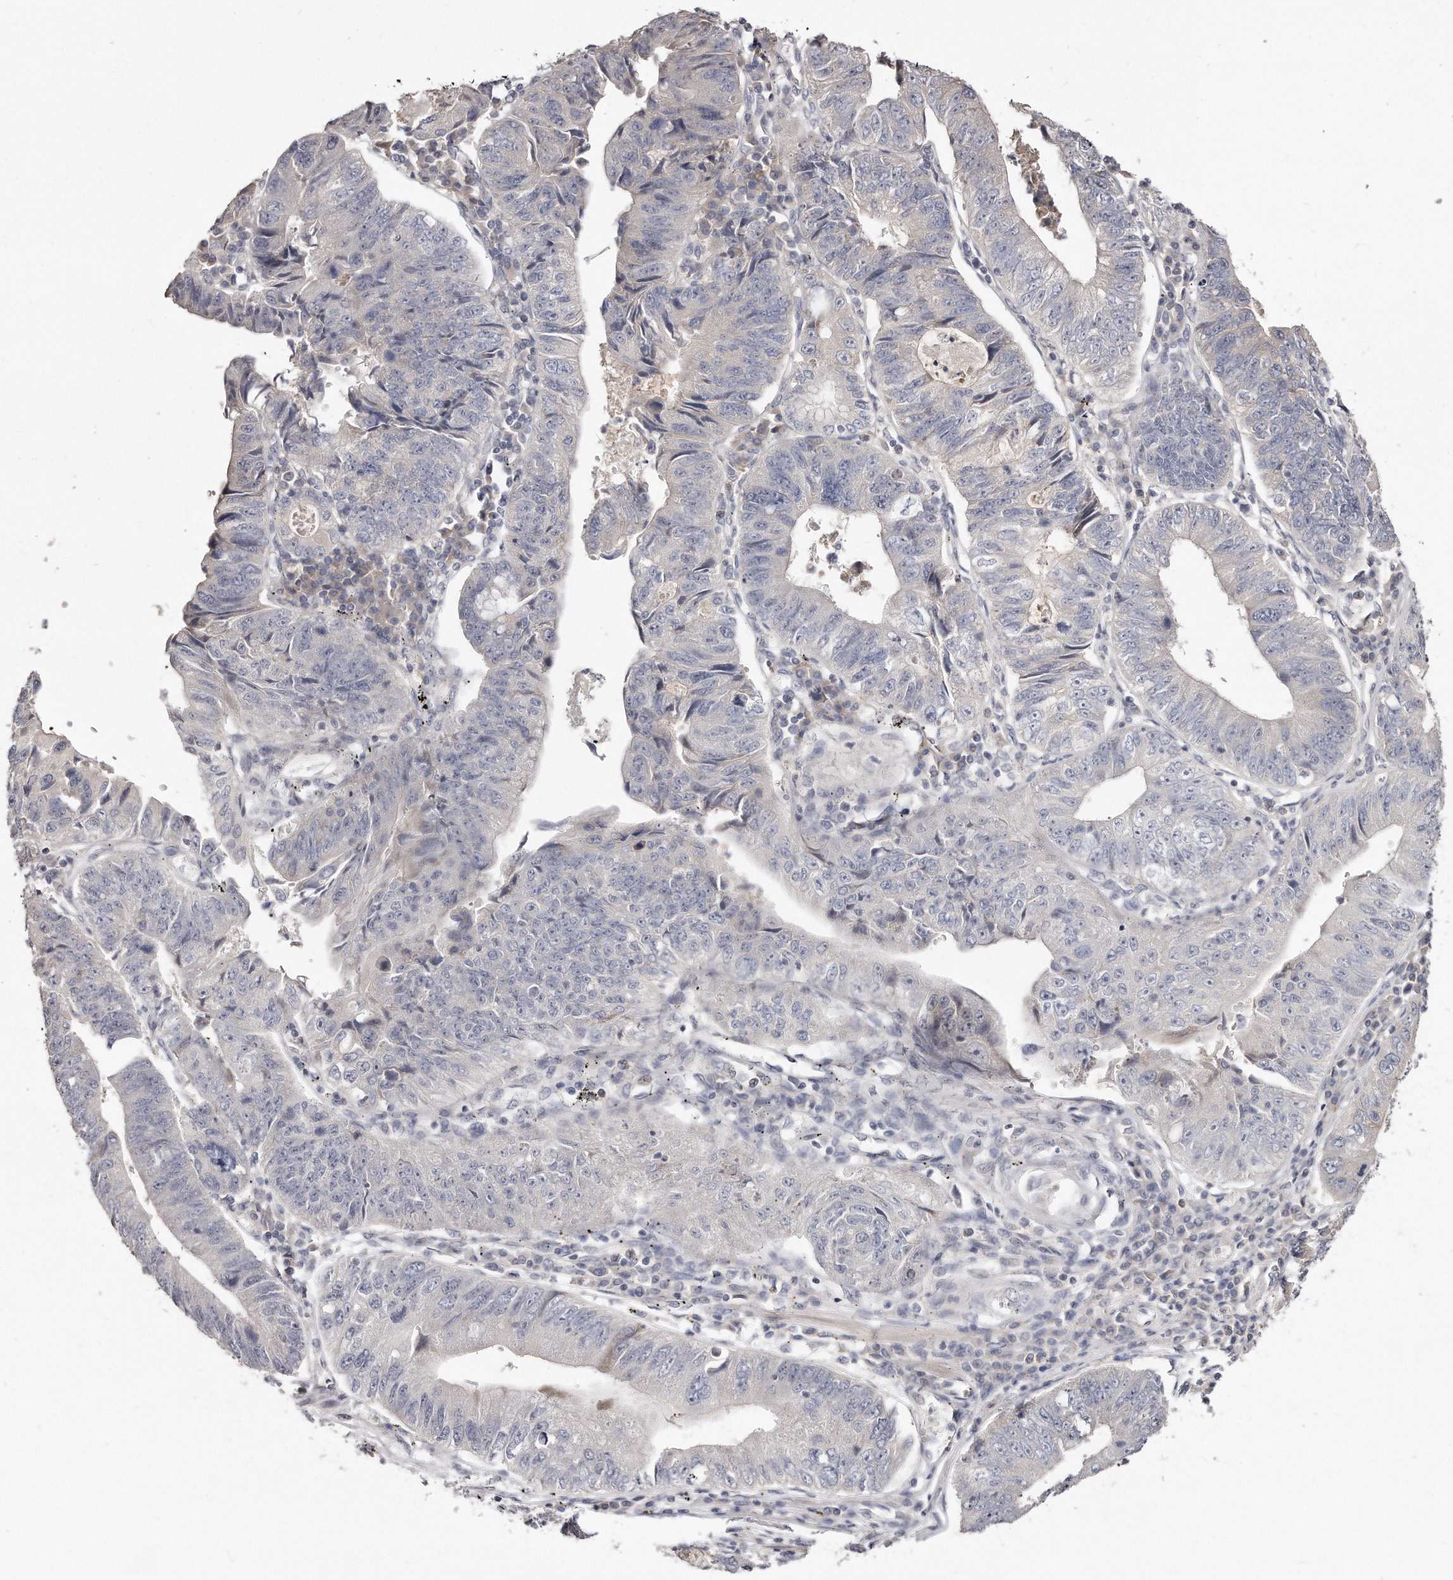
{"staining": {"intensity": "negative", "quantity": "none", "location": "none"}, "tissue": "stomach cancer", "cell_type": "Tumor cells", "image_type": "cancer", "snomed": [{"axis": "morphology", "description": "Adenocarcinoma, NOS"}, {"axis": "topography", "description": "Stomach"}], "caption": "Image shows no protein positivity in tumor cells of stomach cancer tissue. (Brightfield microscopy of DAB IHC at high magnification).", "gene": "TTLL4", "patient": {"sex": "male", "age": 59}}